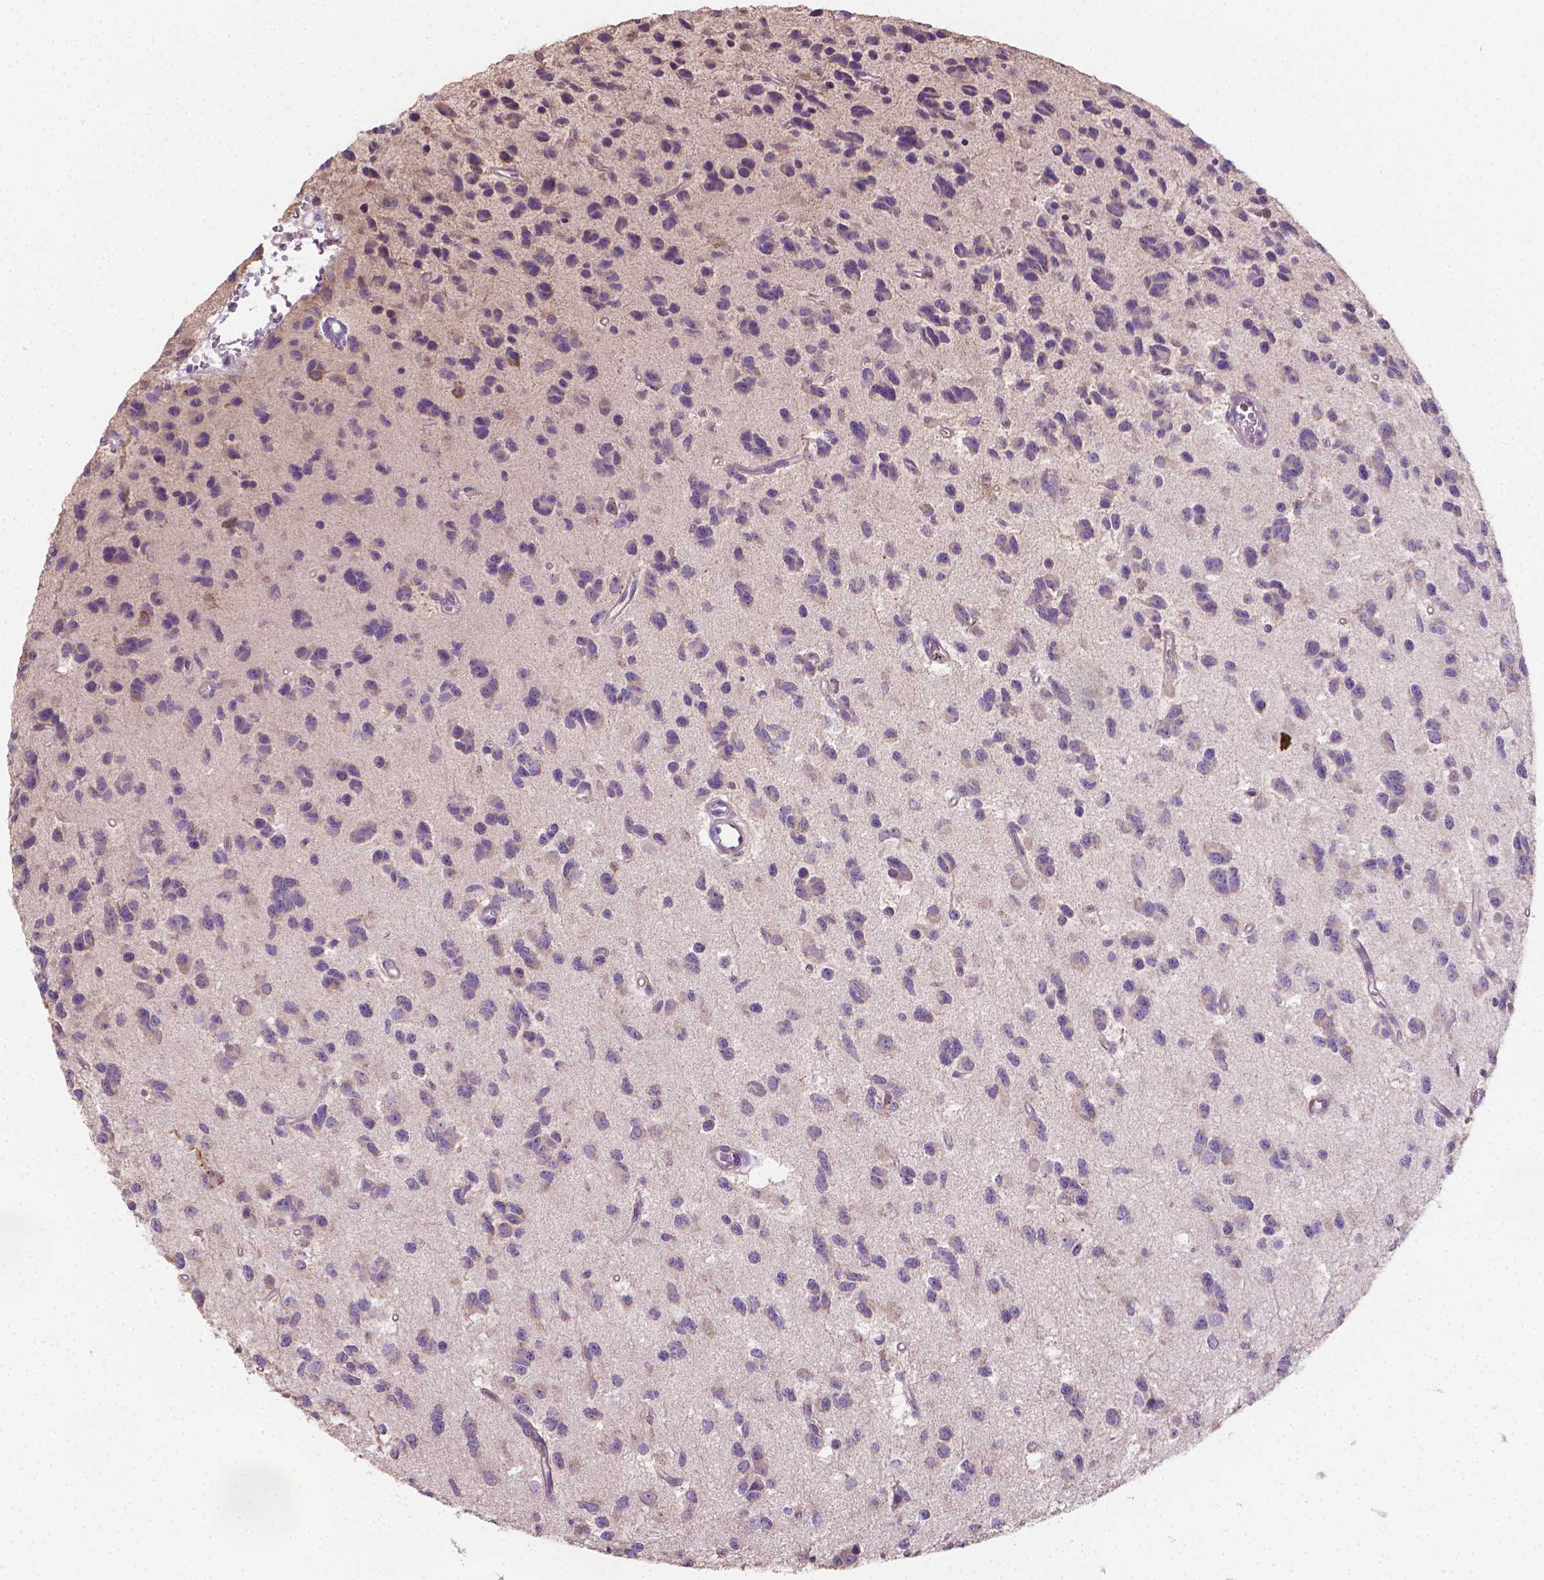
{"staining": {"intensity": "negative", "quantity": "none", "location": "none"}, "tissue": "glioma", "cell_type": "Tumor cells", "image_type": "cancer", "snomed": [{"axis": "morphology", "description": "Glioma, malignant, Low grade"}, {"axis": "topography", "description": "Brain"}], "caption": "Protein analysis of glioma exhibits no significant expression in tumor cells.", "gene": "CATIP", "patient": {"sex": "female", "age": 45}}